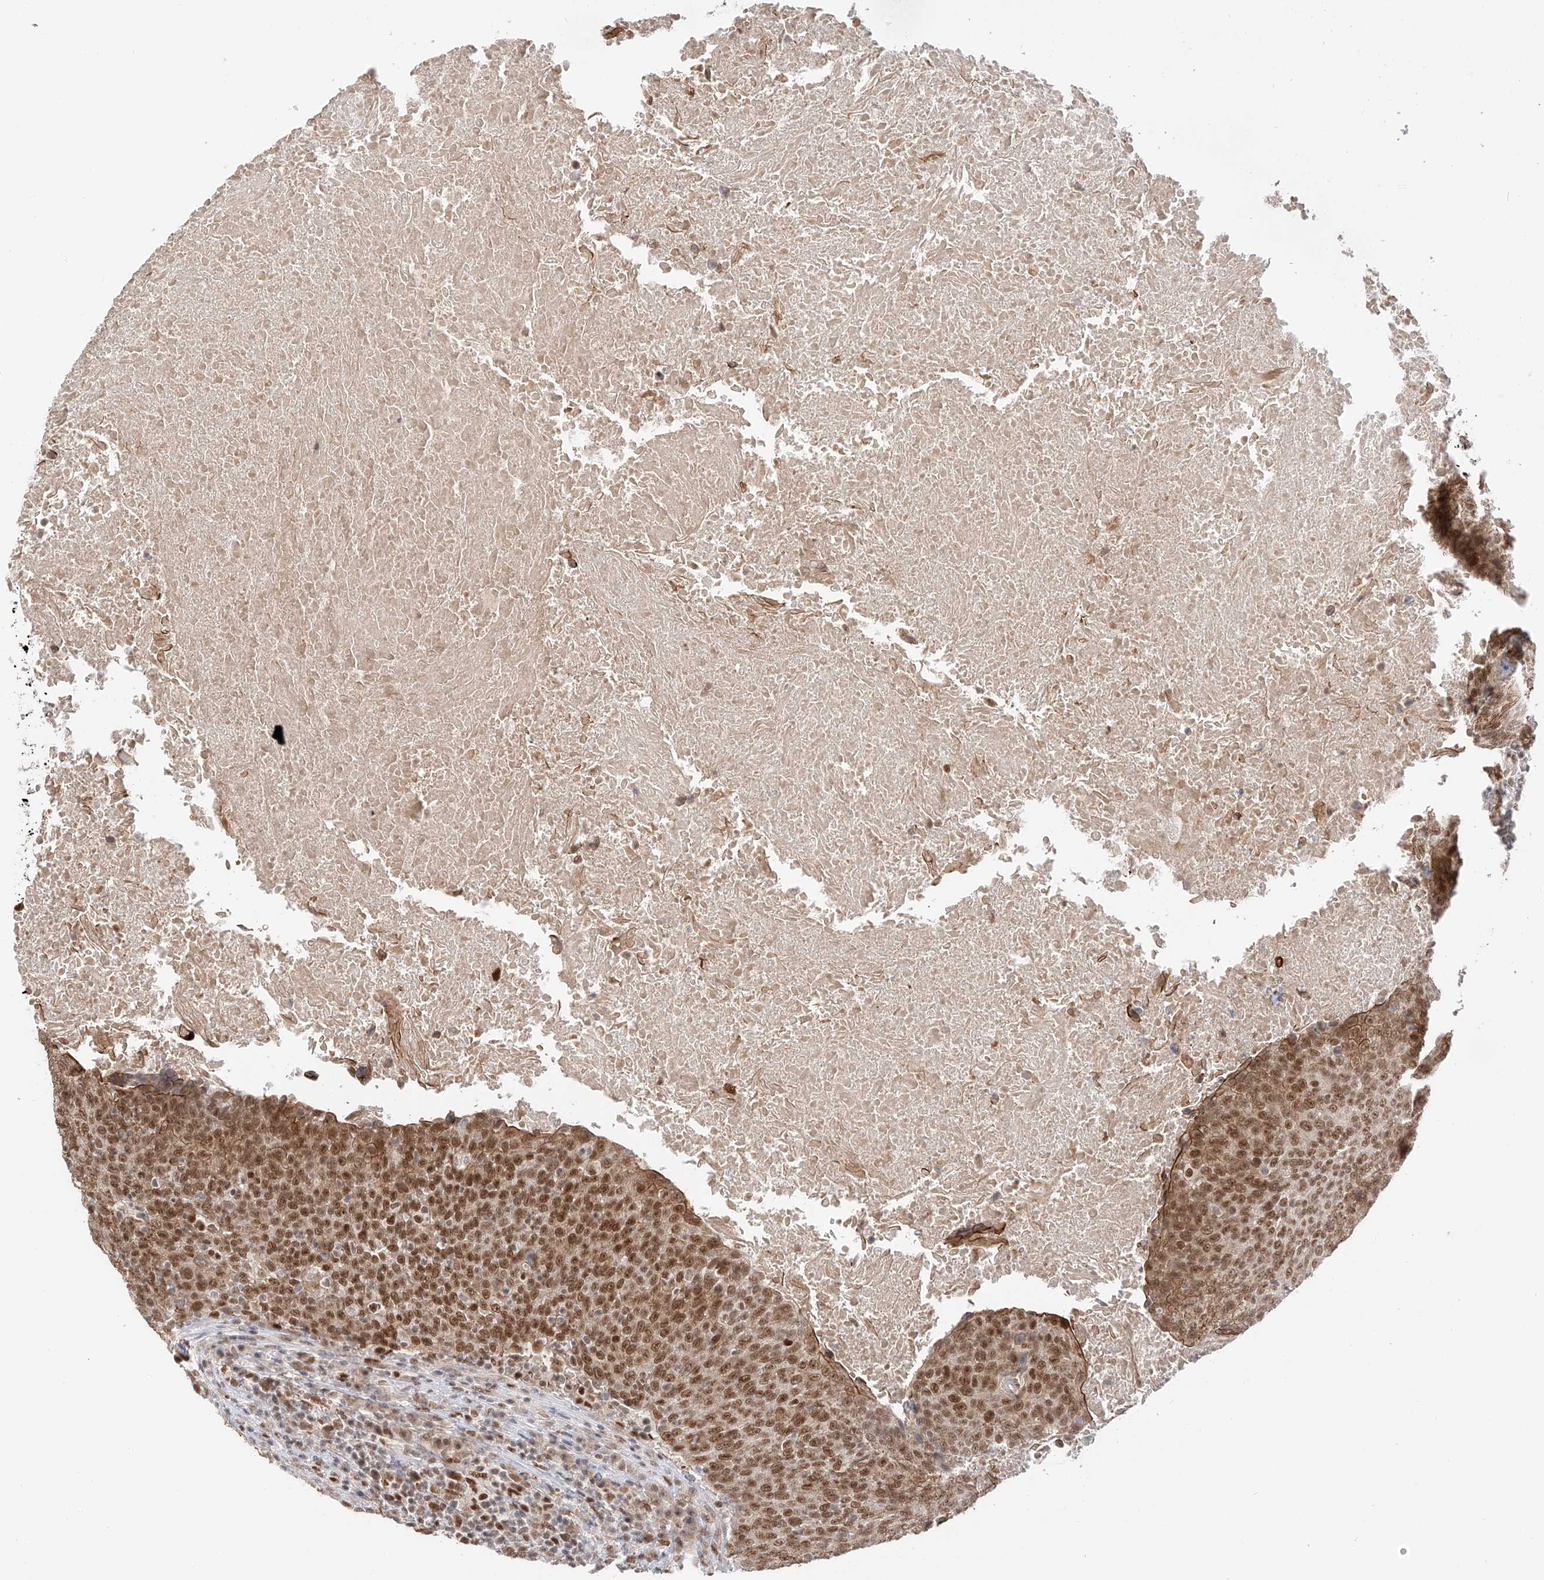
{"staining": {"intensity": "strong", "quantity": ">75%", "location": "cytoplasmic/membranous,nuclear"}, "tissue": "head and neck cancer", "cell_type": "Tumor cells", "image_type": "cancer", "snomed": [{"axis": "morphology", "description": "Squamous cell carcinoma, NOS"}, {"axis": "morphology", "description": "Squamous cell carcinoma, metastatic, NOS"}, {"axis": "topography", "description": "Lymph node"}, {"axis": "topography", "description": "Head-Neck"}], "caption": "Head and neck squamous cell carcinoma stained for a protein (brown) exhibits strong cytoplasmic/membranous and nuclear positive expression in approximately >75% of tumor cells.", "gene": "POGK", "patient": {"sex": "male", "age": 62}}